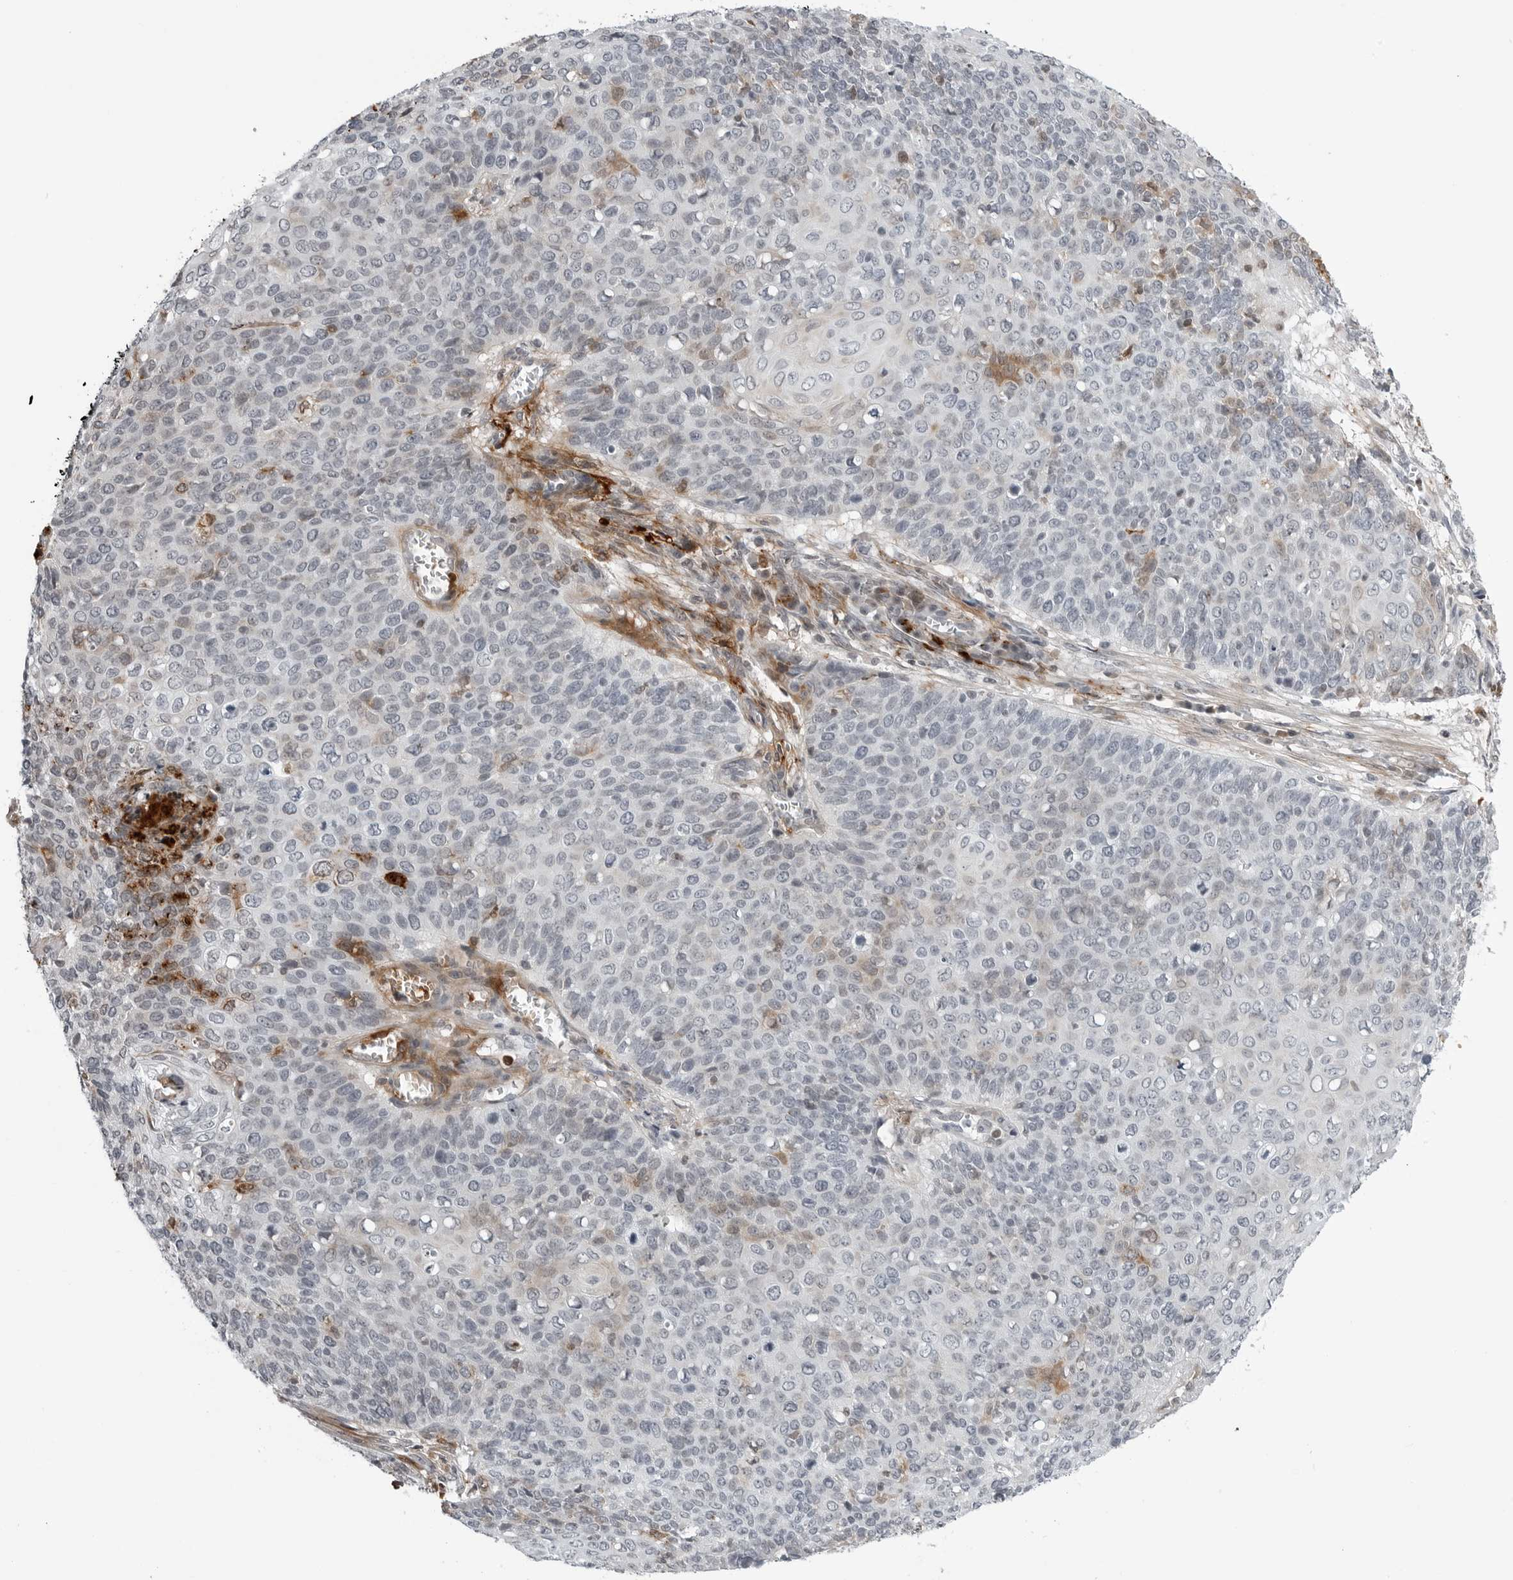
{"staining": {"intensity": "negative", "quantity": "none", "location": "none"}, "tissue": "cervical cancer", "cell_type": "Tumor cells", "image_type": "cancer", "snomed": [{"axis": "morphology", "description": "Squamous cell carcinoma, NOS"}, {"axis": "topography", "description": "Cervix"}], "caption": "The immunohistochemistry photomicrograph has no significant expression in tumor cells of cervical cancer (squamous cell carcinoma) tissue. (DAB (3,3'-diaminobenzidine) immunohistochemistry with hematoxylin counter stain).", "gene": "CXCR5", "patient": {"sex": "female", "age": 39}}